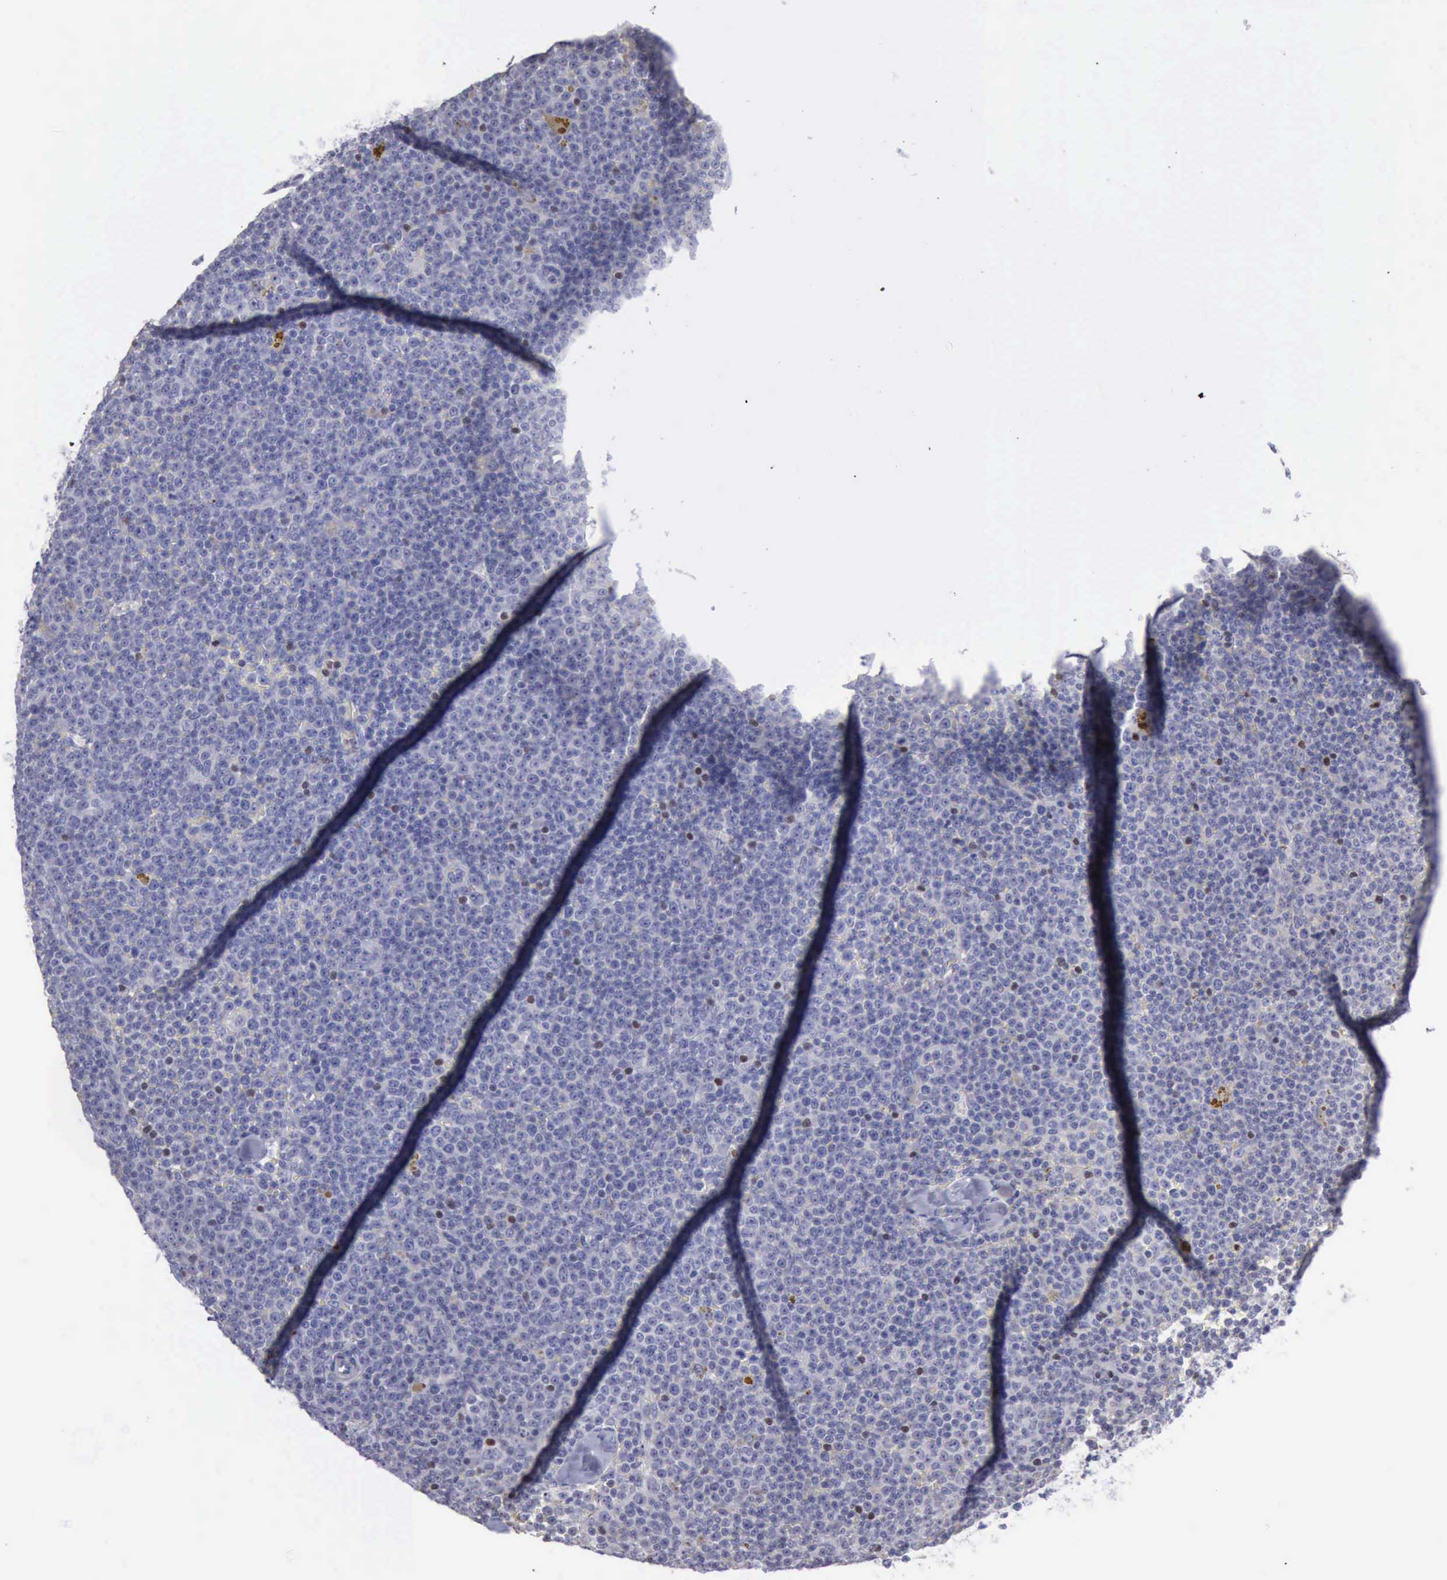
{"staining": {"intensity": "negative", "quantity": "none", "location": "none"}, "tissue": "lymphoma", "cell_type": "Tumor cells", "image_type": "cancer", "snomed": [{"axis": "morphology", "description": "Malignant lymphoma, non-Hodgkin's type, Low grade"}, {"axis": "topography", "description": "Lymph node"}], "caption": "This is a photomicrograph of immunohistochemistry staining of lymphoma, which shows no positivity in tumor cells.", "gene": "SATB2", "patient": {"sex": "male", "age": 50}}